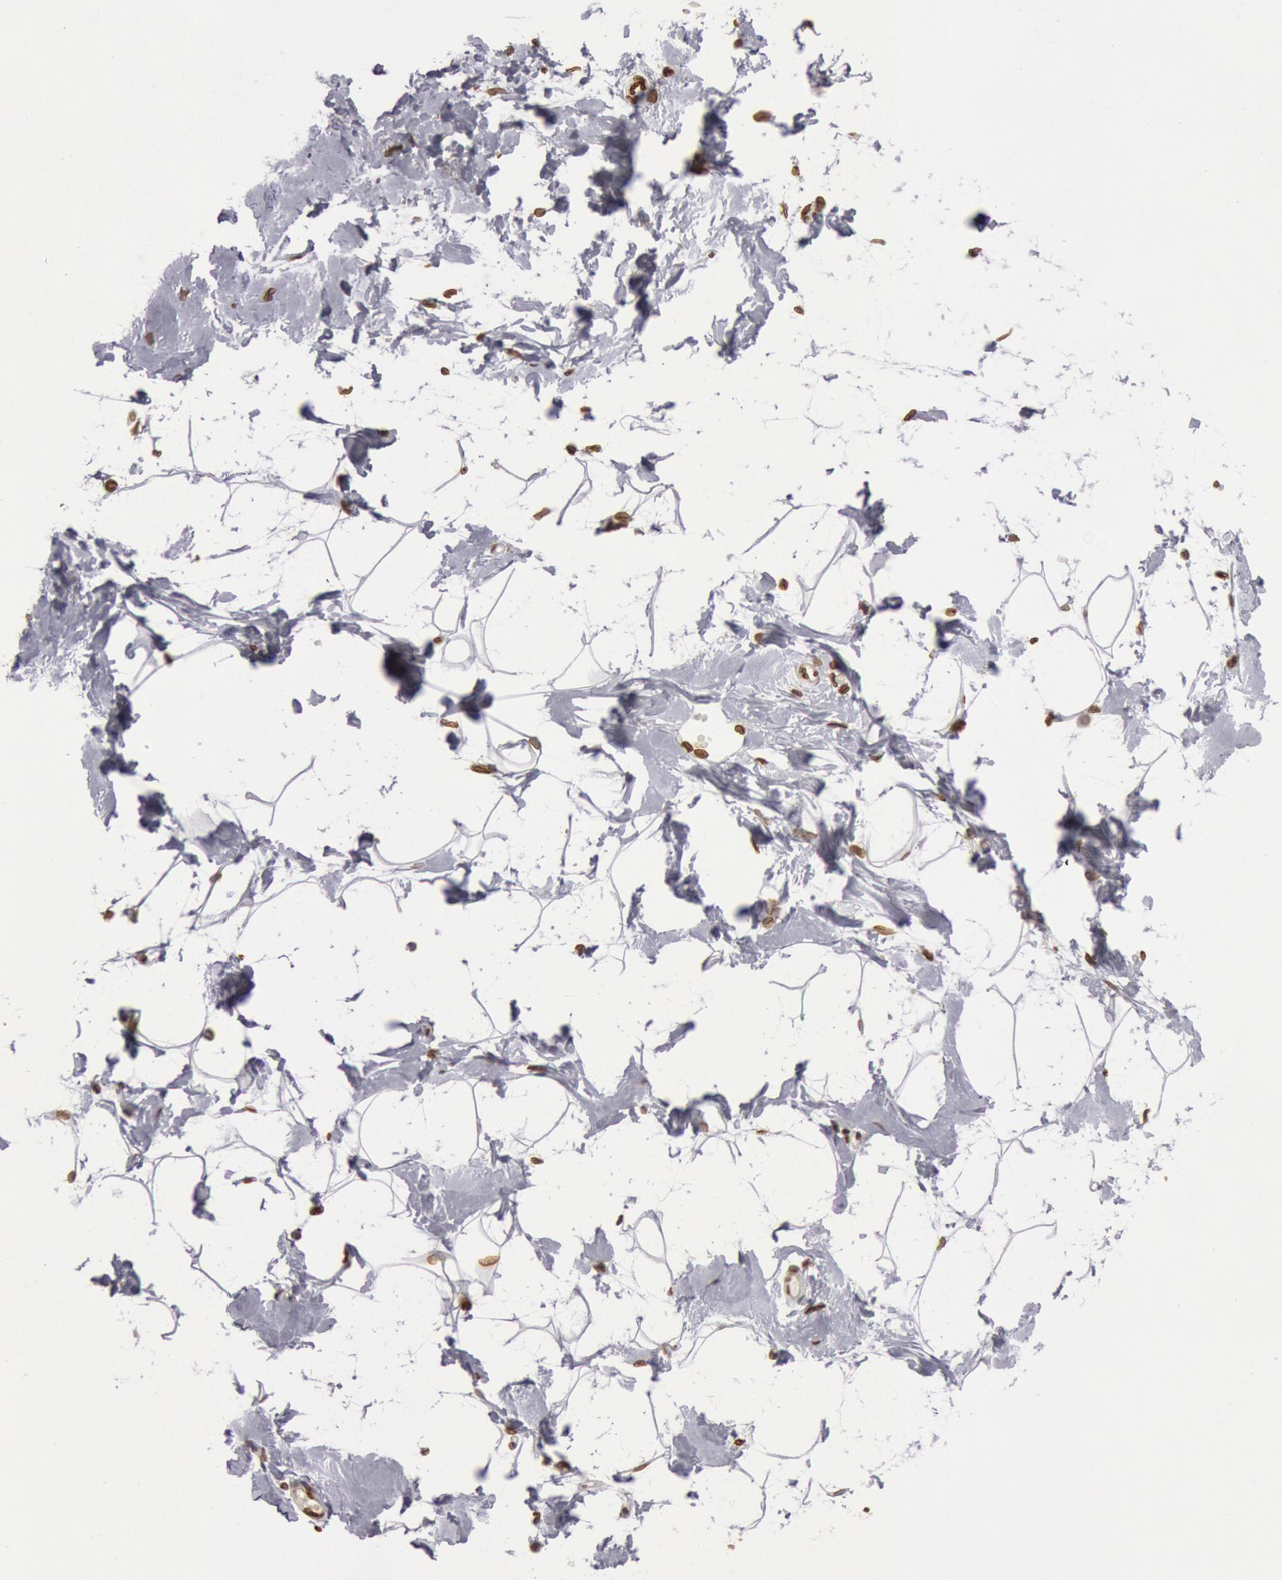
{"staining": {"intensity": "moderate", "quantity": ">75%", "location": "cytoplasmic/membranous,nuclear"}, "tissue": "breast", "cell_type": "Adipocytes", "image_type": "normal", "snomed": [{"axis": "morphology", "description": "Normal tissue, NOS"}, {"axis": "topography", "description": "Breast"}], "caption": "Immunohistochemistry (IHC) of unremarkable breast demonstrates medium levels of moderate cytoplasmic/membranous,nuclear staining in about >75% of adipocytes.", "gene": "SUN2", "patient": {"sex": "female", "age": 23}}